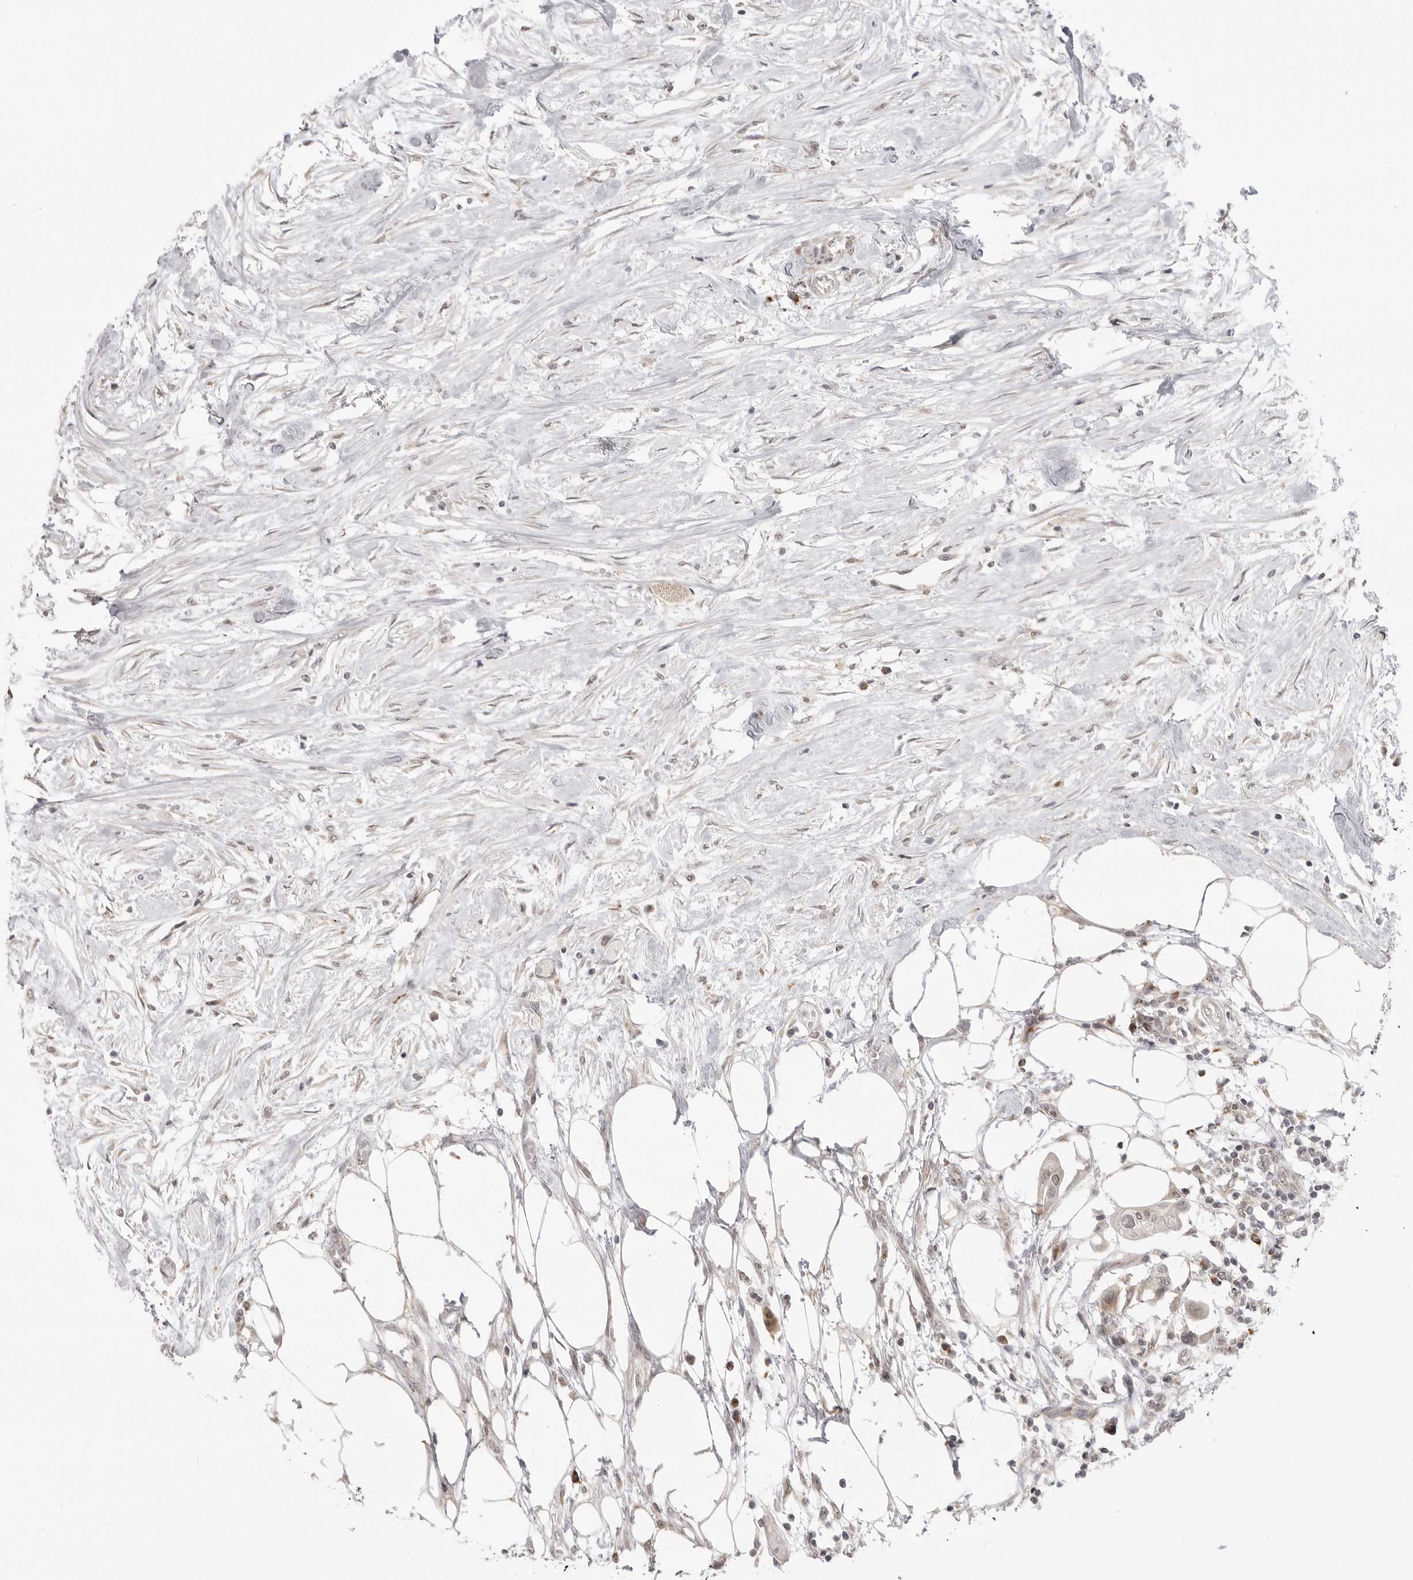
{"staining": {"intensity": "negative", "quantity": "none", "location": "none"}, "tissue": "urothelial cancer", "cell_type": "Tumor cells", "image_type": "cancer", "snomed": [{"axis": "morphology", "description": "Urothelial carcinoma, High grade"}, {"axis": "topography", "description": "Urinary bladder"}], "caption": "DAB immunohistochemical staining of human urothelial cancer displays no significant positivity in tumor cells.", "gene": "KALRN", "patient": {"sex": "male", "age": 64}}